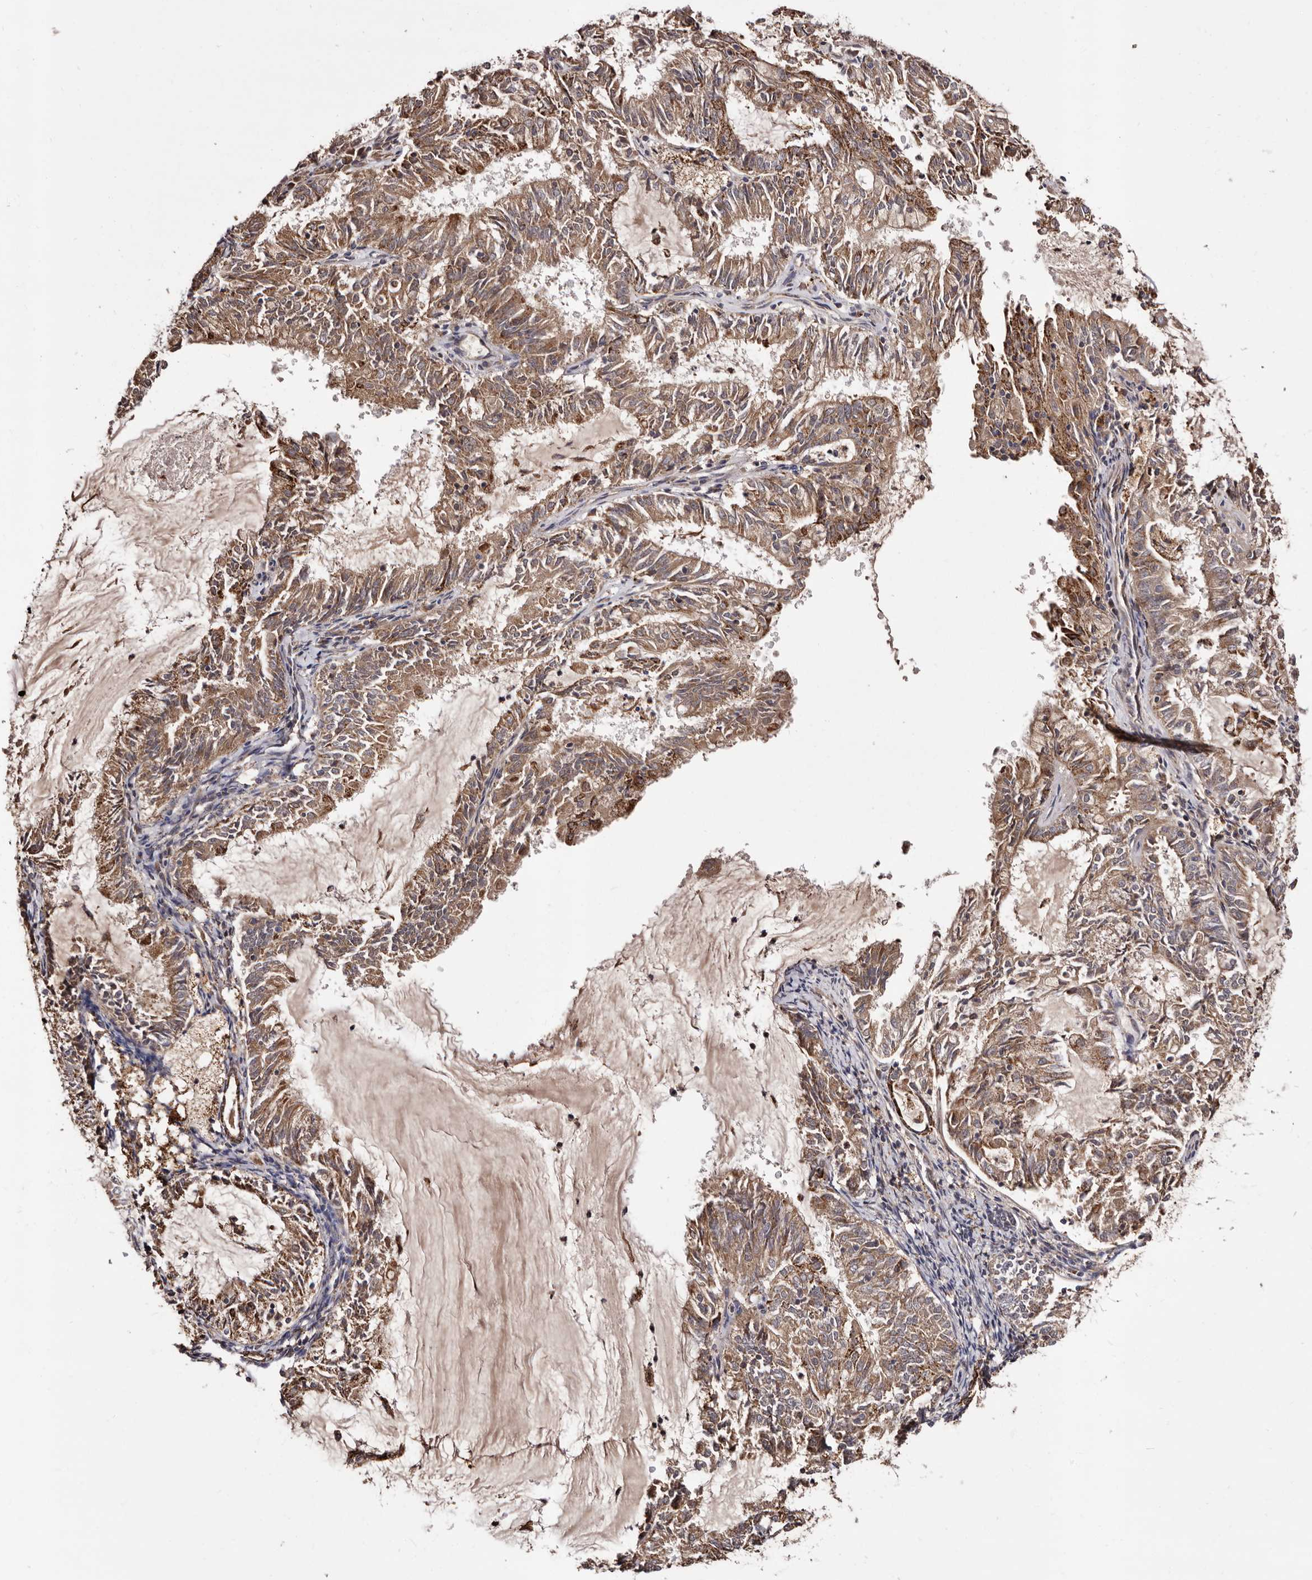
{"staining": {"intensity": "moderate", "quantity": ">75%", "location": "cytoplasmic/membranous"}, "tissue": "endometrial cancer", "cell_type": "Tumor cells", "image_type": "cancer", "snomed": [{"axis": "morphology", "description": "Adenocarcinoma, NOS"}, {"axis": "topography", "description": "Endometrium"}], "caption": "Moderate cytoplasmic/membranous staining is present in about >75% of tumor cells in endometrial cancer.", "gene": "LUZP1", "patient": {"sex": "female", "age": 57}}